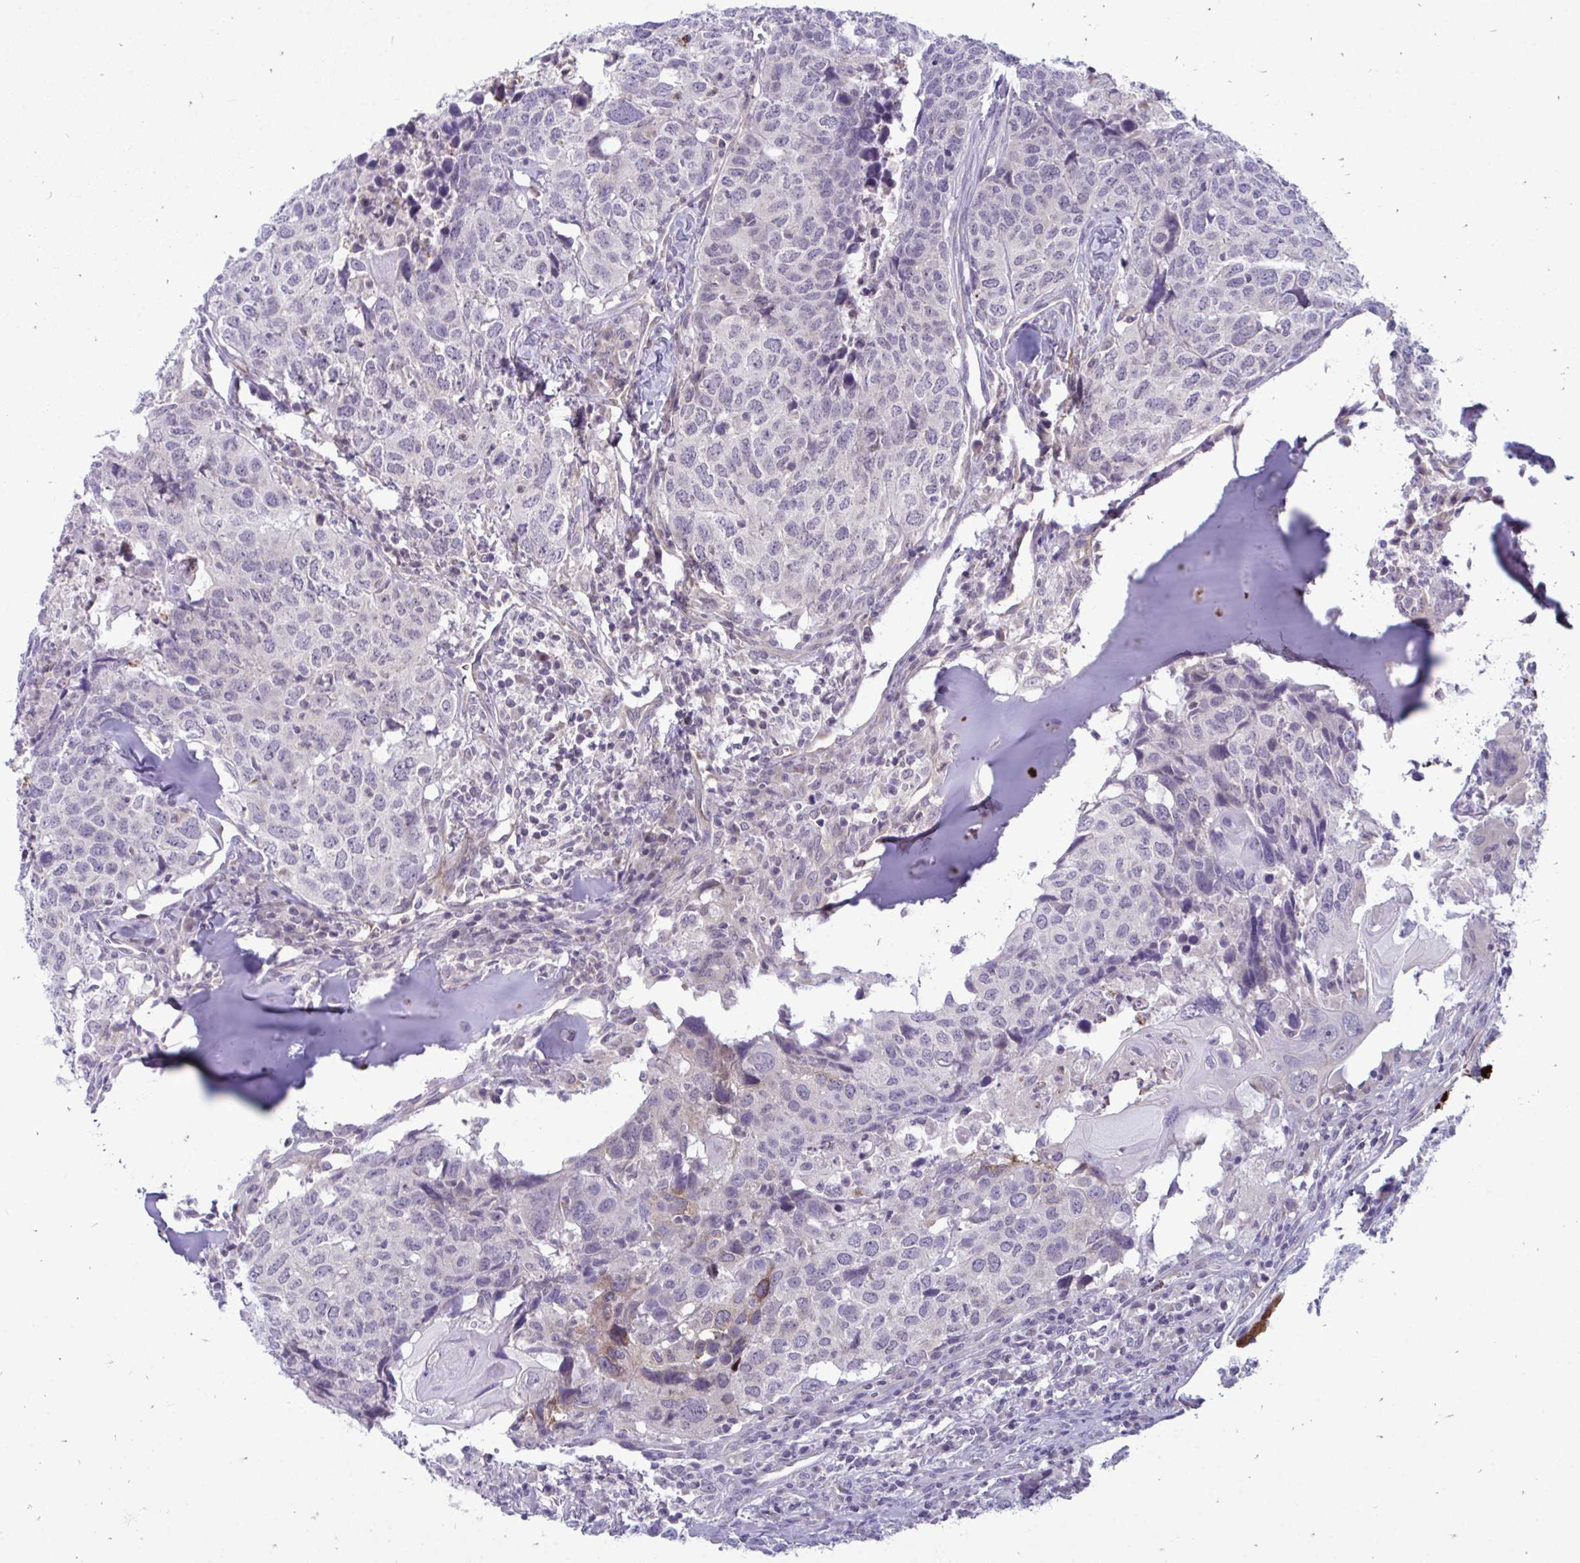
{"staining": {"intensity": "negative", "quantity": "none", "location": "none"}, "tissue": "head and neck cancer", "cell_type": "Tumor cells", "image_type": "cancer", "snomed": [{"axis": "morphology", "description": "Normal tissue, NOS"}, {"axis": "morphology", "description": "Squamous cell carcinoma, NOS"}, {"axis": "topography", "description": "Skeletal muscle"}, {"axis": "topography", "description": "Vascular tissue"}, {"axis": "topography", "description": "Peripheral nerve tissue"}, {"axis": "topography", "description": "Head-Neck"}], "caption": "Immunohistochemical staining of human head and neck cancer (squamous cell carcinoma) reveals no significant positivity in tumor cells. (DAB IHC, high magnification).", "gene": "ACSL5", "patient": {"sex": "male", "age": 66}}